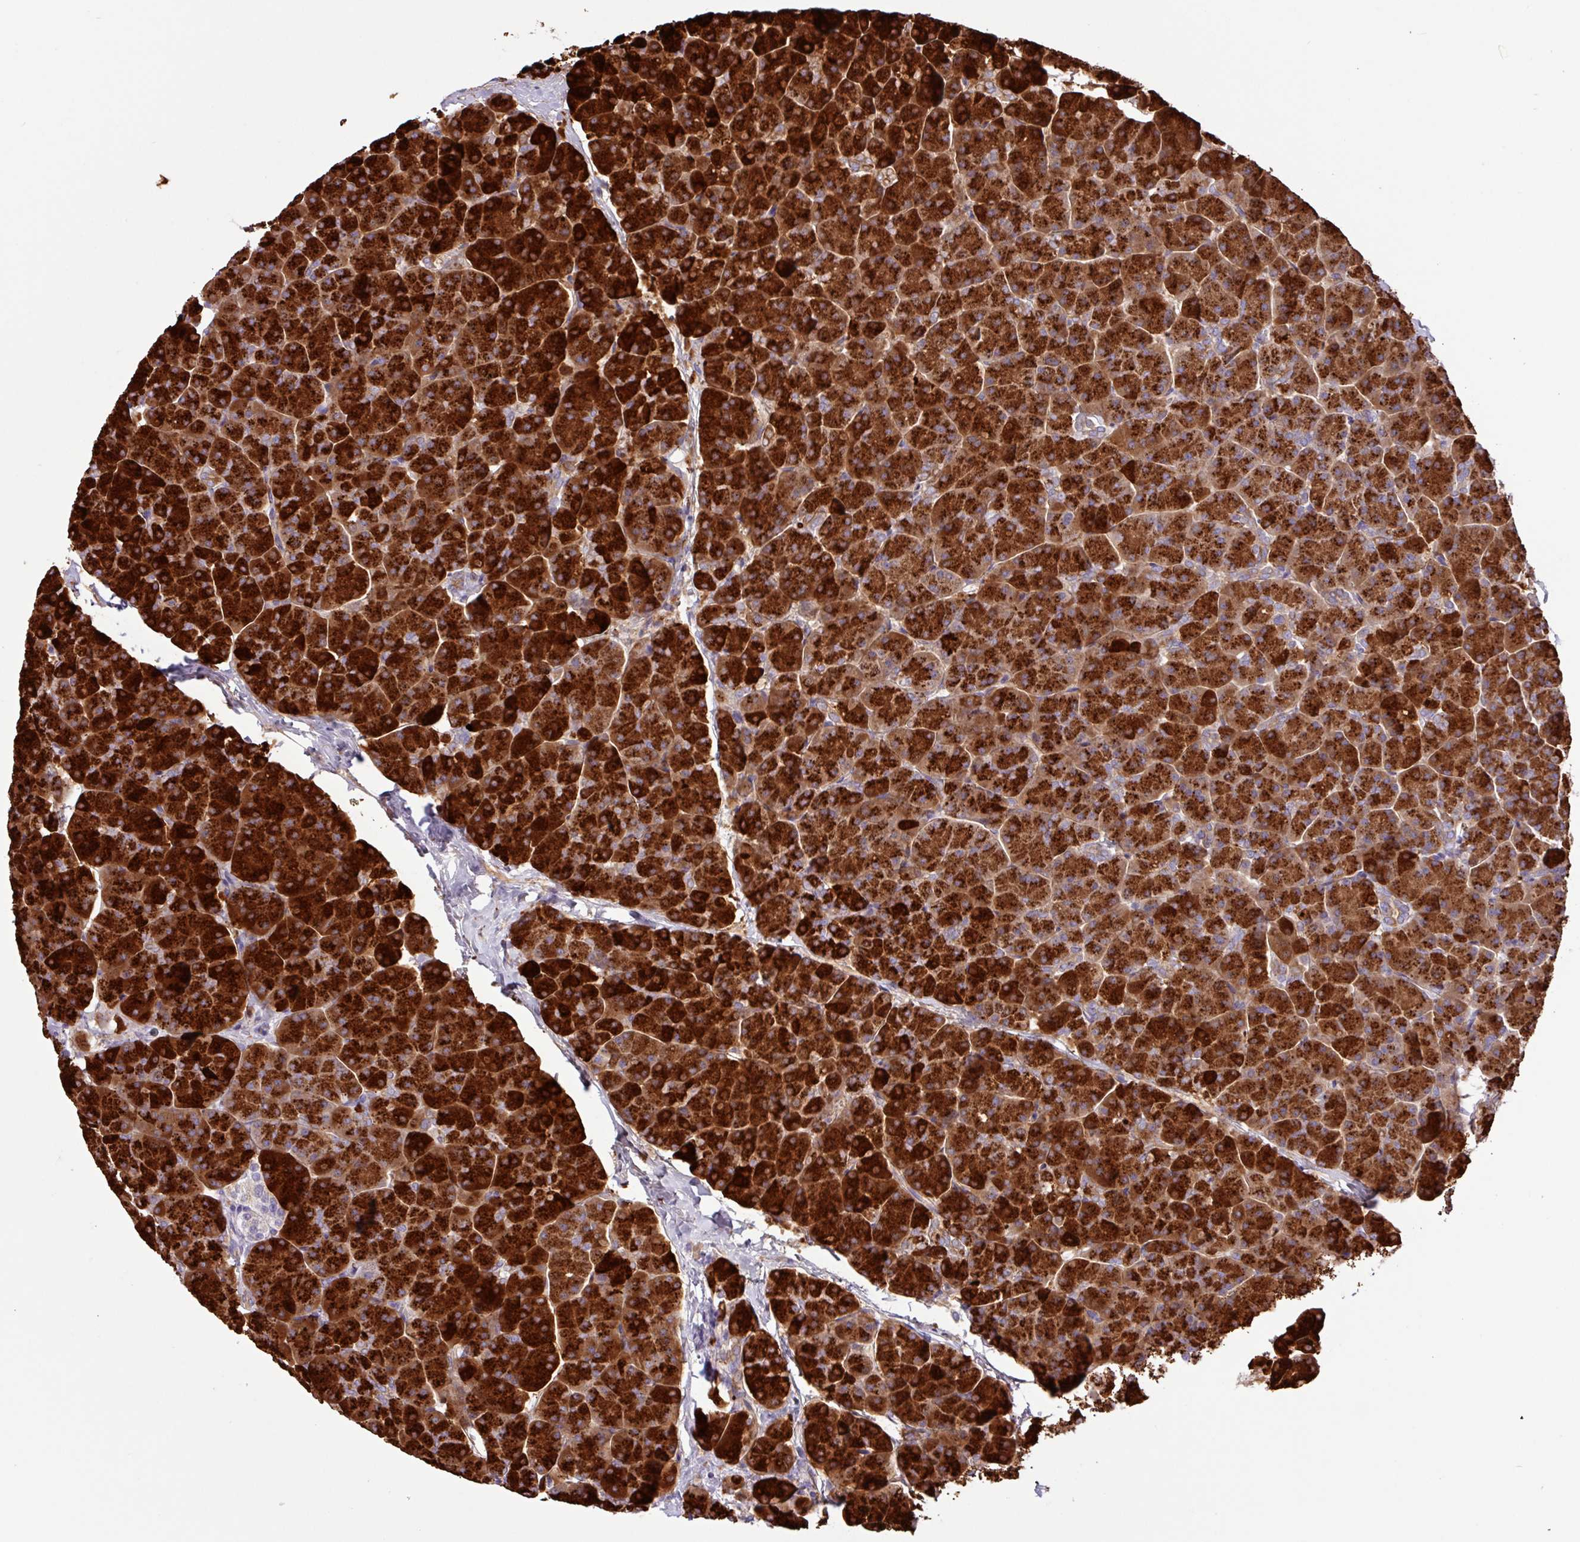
{"staining": {"intensity": "strong", "quantity": ">75%", "location": "cytoplasmic/membranous"}, "tissue": "pancreas", "cell_type": "Exocrine glandular cells", "image_type": "normal", "snomed": [{"axis": "morphology", "description": "Normal tissue, NOS"}, {"axis": "topography", "description": "Pancreas"}, {"axis": "topography", "description": "Peripheral nerve tissue"}], "caption": "Immunohistochemical staining of benign pancreas demonstrates high levels of strong cytoplasmic/membranous staining in about >75% of exocrine glandular cells.", "gene": "MRM2", "patient": {"sex": "male", "age": 54}}